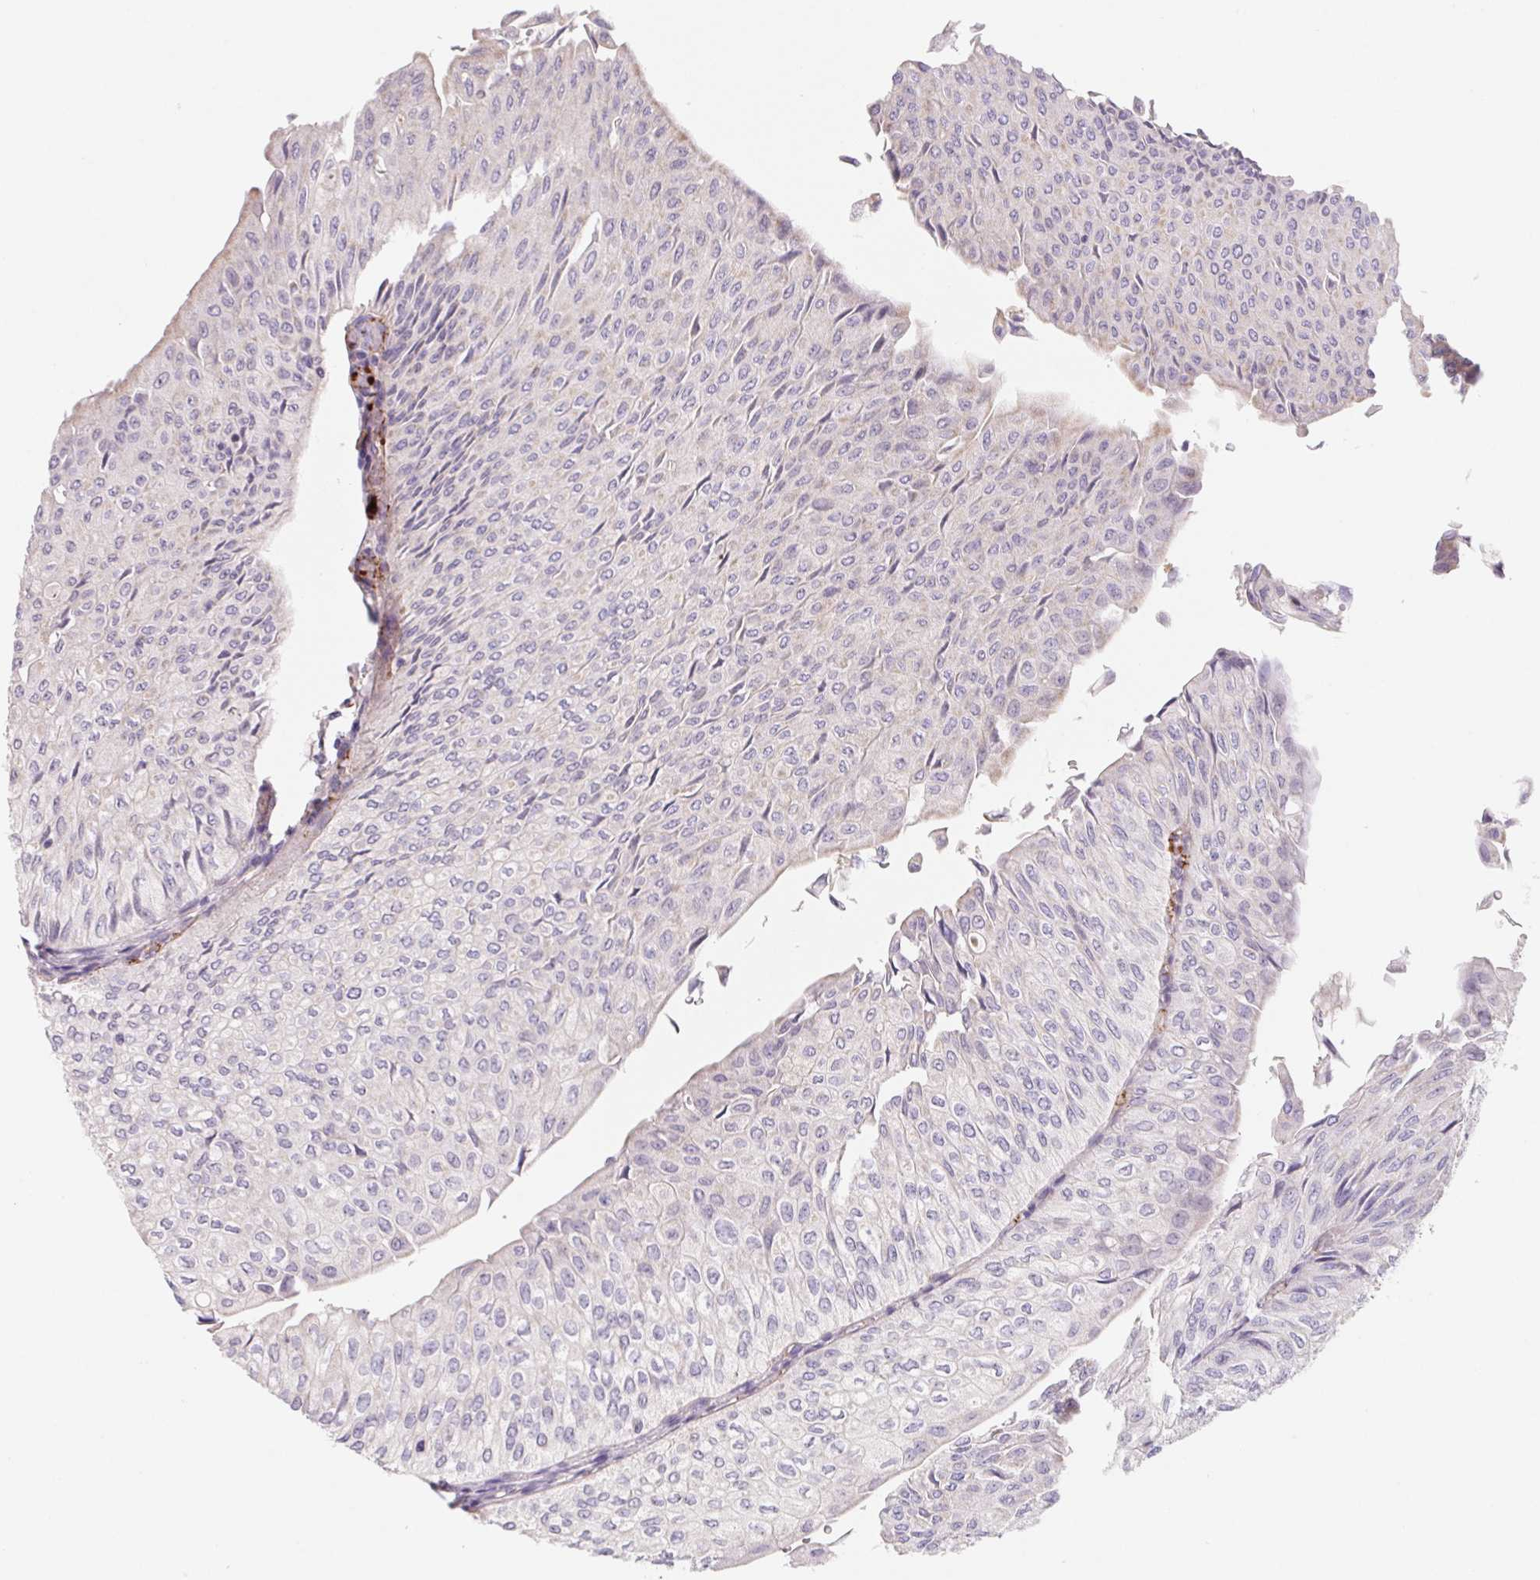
{"staining": {"intensity": "negative", "quantity": "none", "location": "none"}, "tissue": "urothelial cancer", "cell_type": "Tumor cells", "image_type": "cancer", "snomed": [{"axis": "morphology", "description": "Urothelial carcinoma, NOS"}, {"axis": "topography", "description": "Urinary bladder"}], "caption": "A high-resolution micrograph shows immunohistochemistry staining of urothelial cancer, which shows no significant positivity in tumor cells.", "gene": "LPA", "patient": {"sex": "male", "age": 62}}